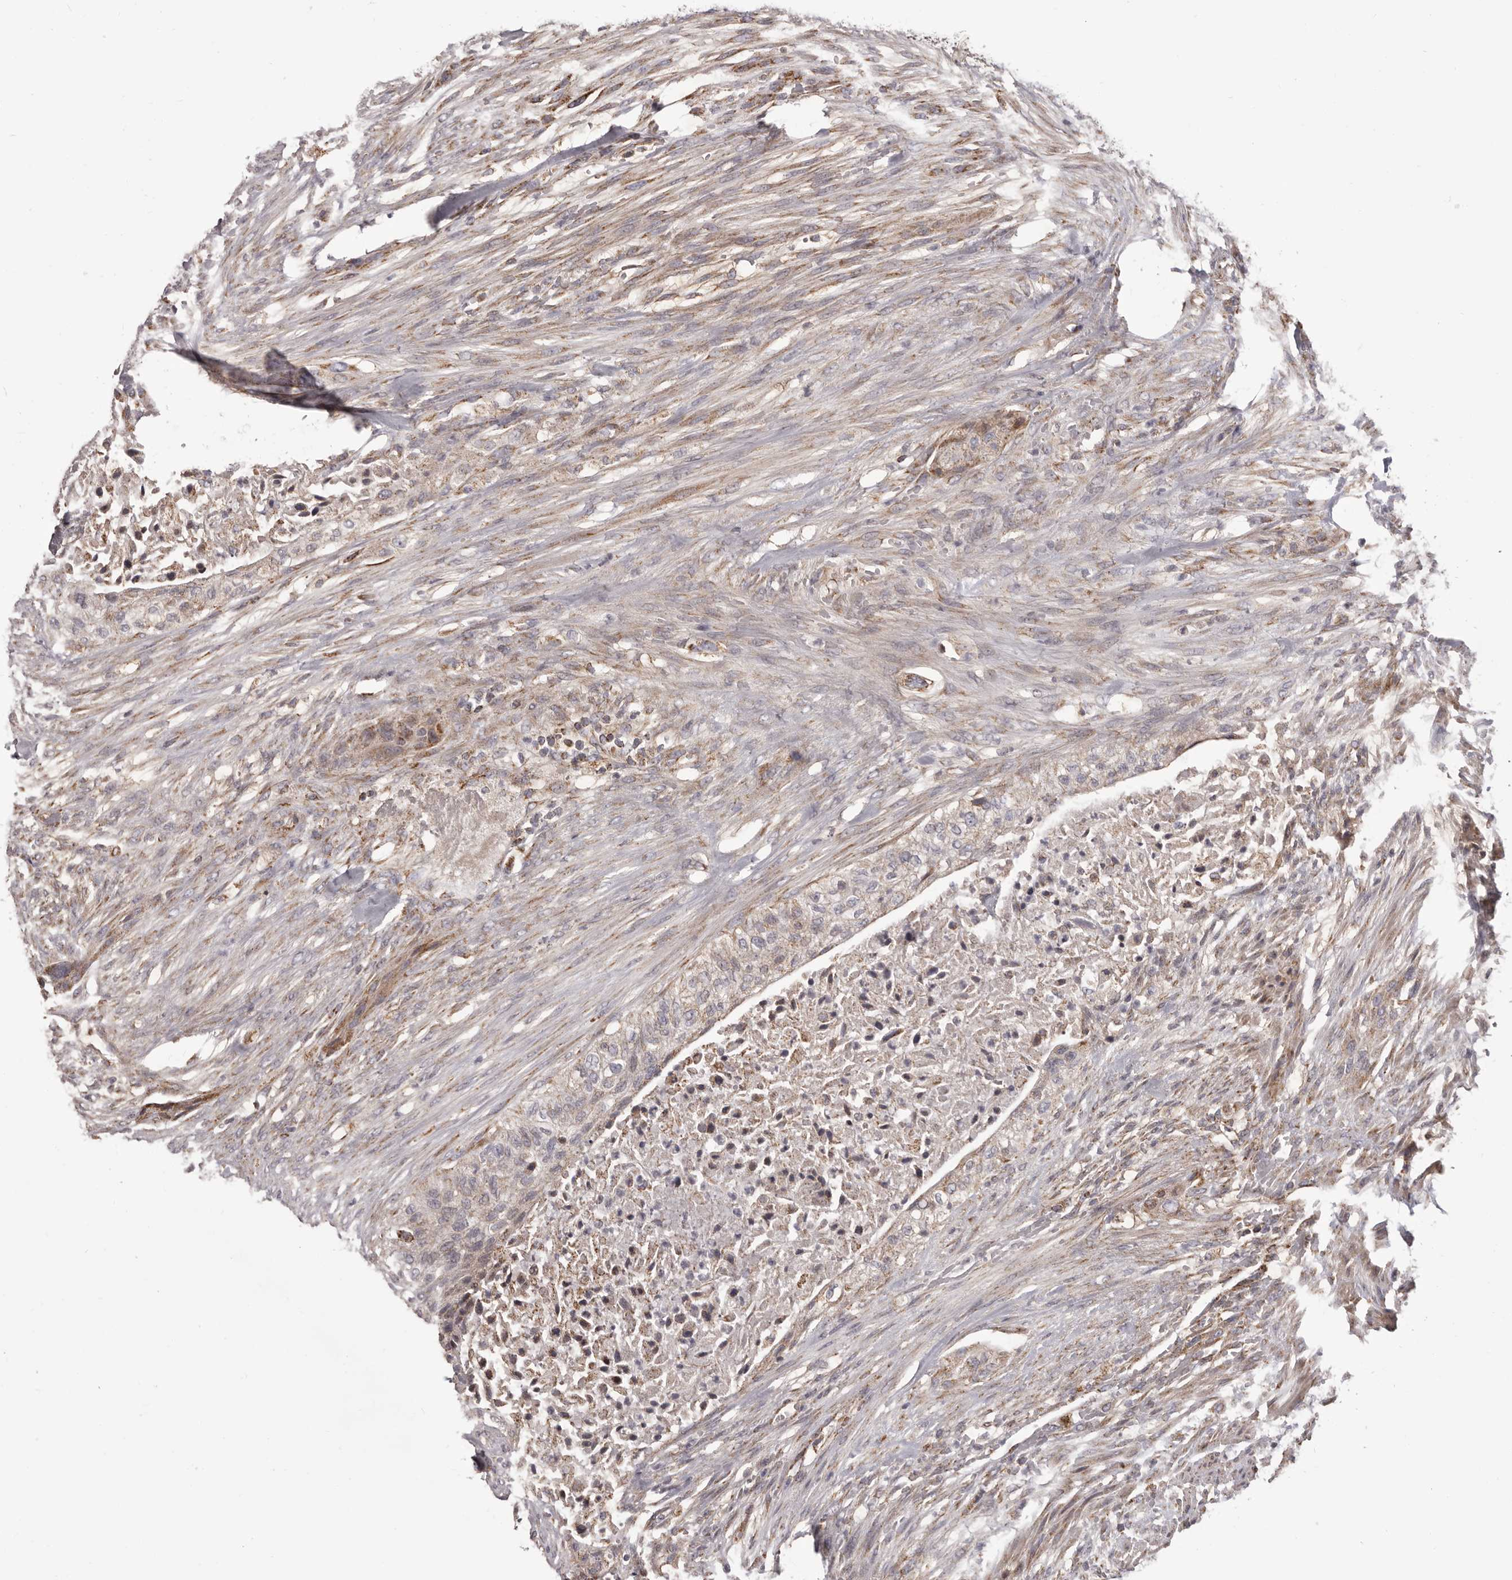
{"staining": {"intensity": "weak", "quantity": "25%-75%", "location": "cytoplasmic/membranous"}, "tissue": "urothelial cancer", "cell_type": "Tumor cells", "image_type": "cancer", "snomed": [{"axis": "morphology", "description": "Urothelial carcinoma, High grade"}, {"axis": "topography", "description": "Urinary bladder"}], "caption": "The image shows staining of urothelial cancer, revealing weak cytoplasmic/membranous protein positivity (brown color) within tumor cells.", "gene": "CHRM2", "patient": {"sex": "male", "age": 35}}